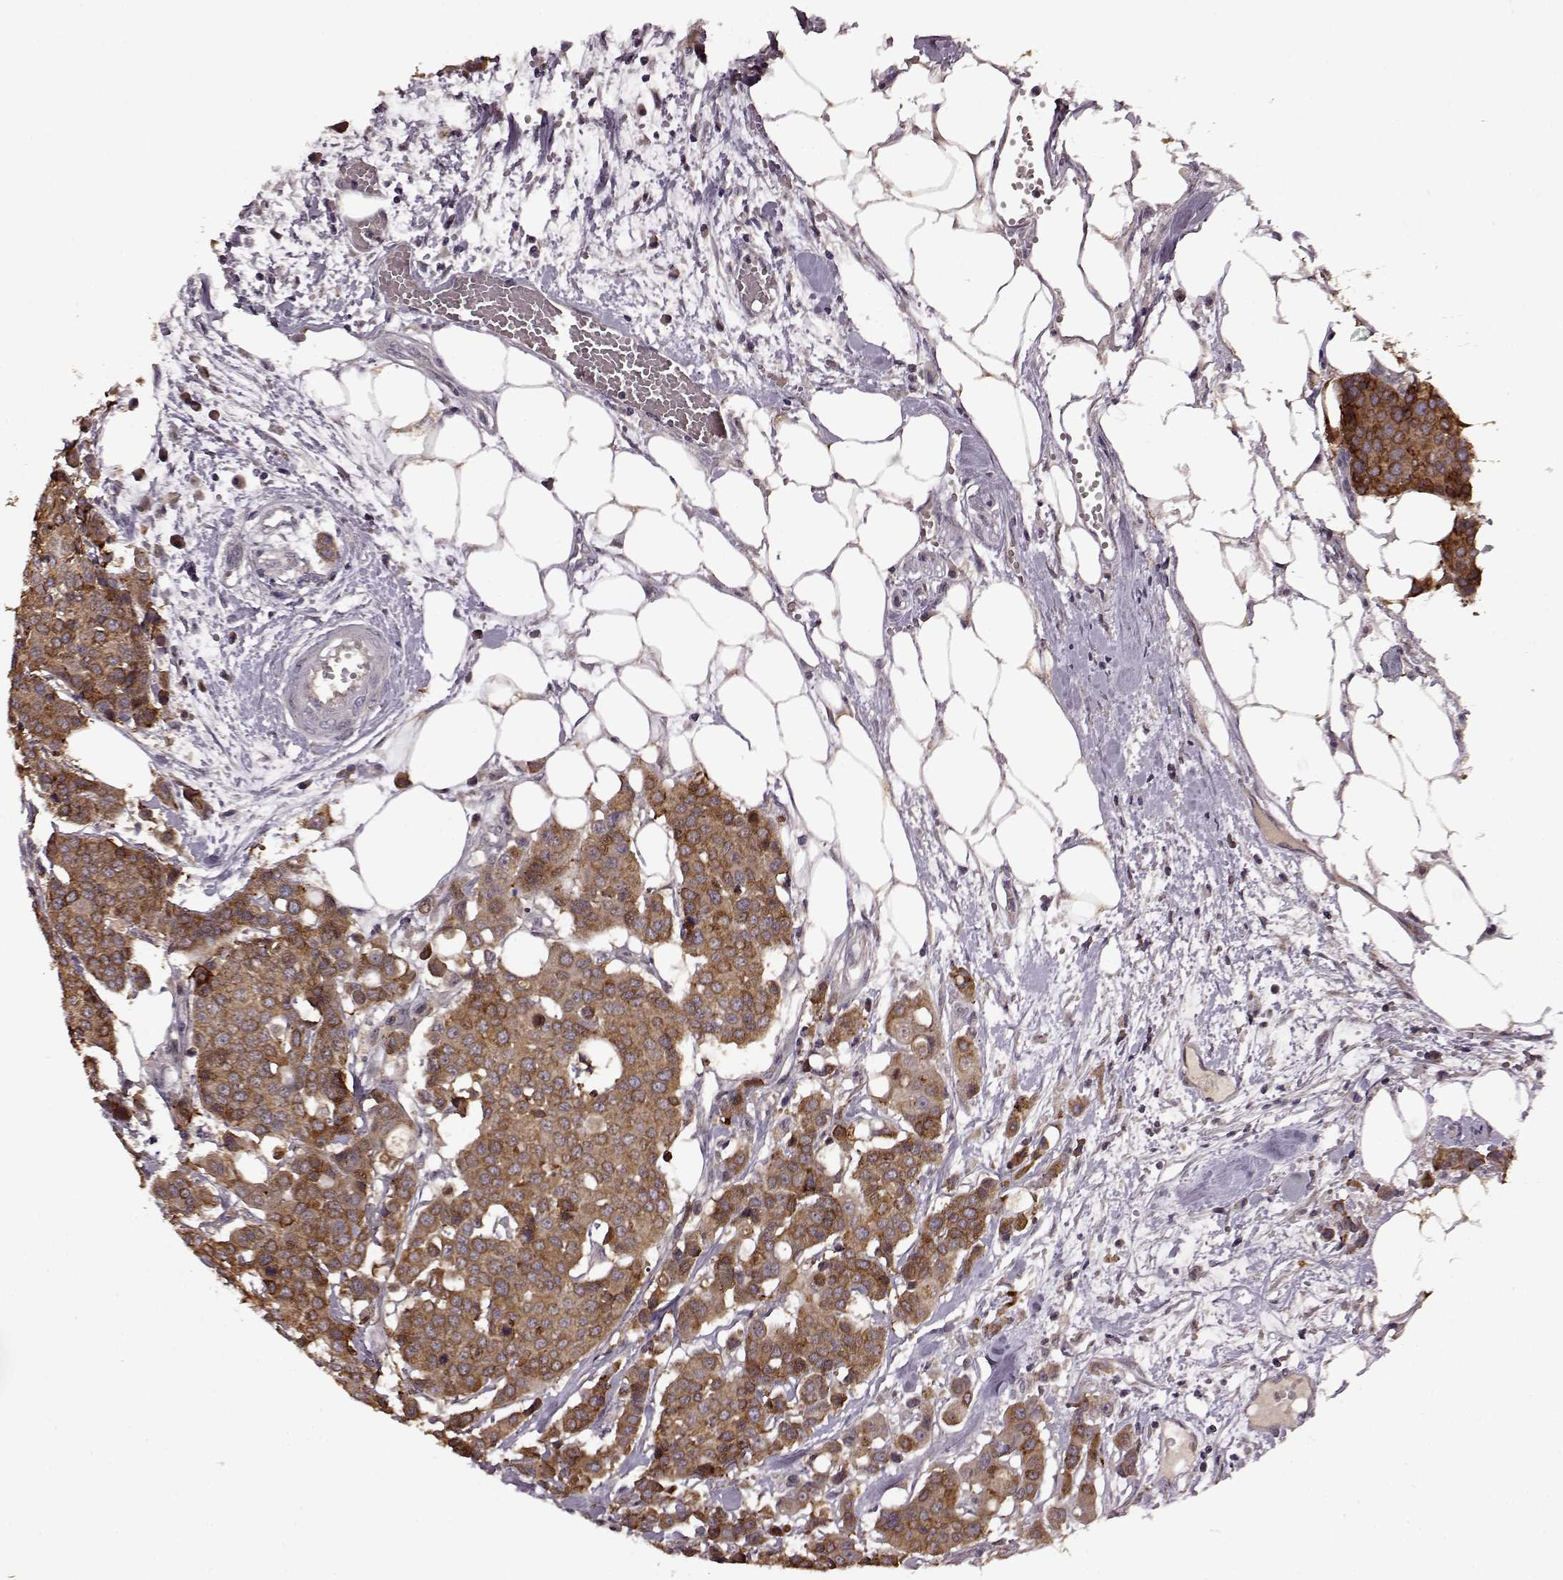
{"staining": {"intensity": "strong", "quantity": ">75%", "location": "cytoplasmic/membranous"}, "tissue": "carcinoid", "cell_type": "Tumor cells", "image_type": "cancer", "snomed": [{"axis": "morphology", "description": "Carcinoid, malignant, NOS"}, {"axis": "topography", "description": "Colon"}], "caption": "A high amount of strong cytoplasmic/membranous staining is seen in about >75% of tumor cells in carcinoid (malignant) tissue. Using DAB (3,3'-diaminobenzidine) (brown) and hematoxylin (blue) stains, captured at high magnification using brightfield microscopy.", "gene": "MAIP1", "patient": {"sex": "male", "age": 81}}